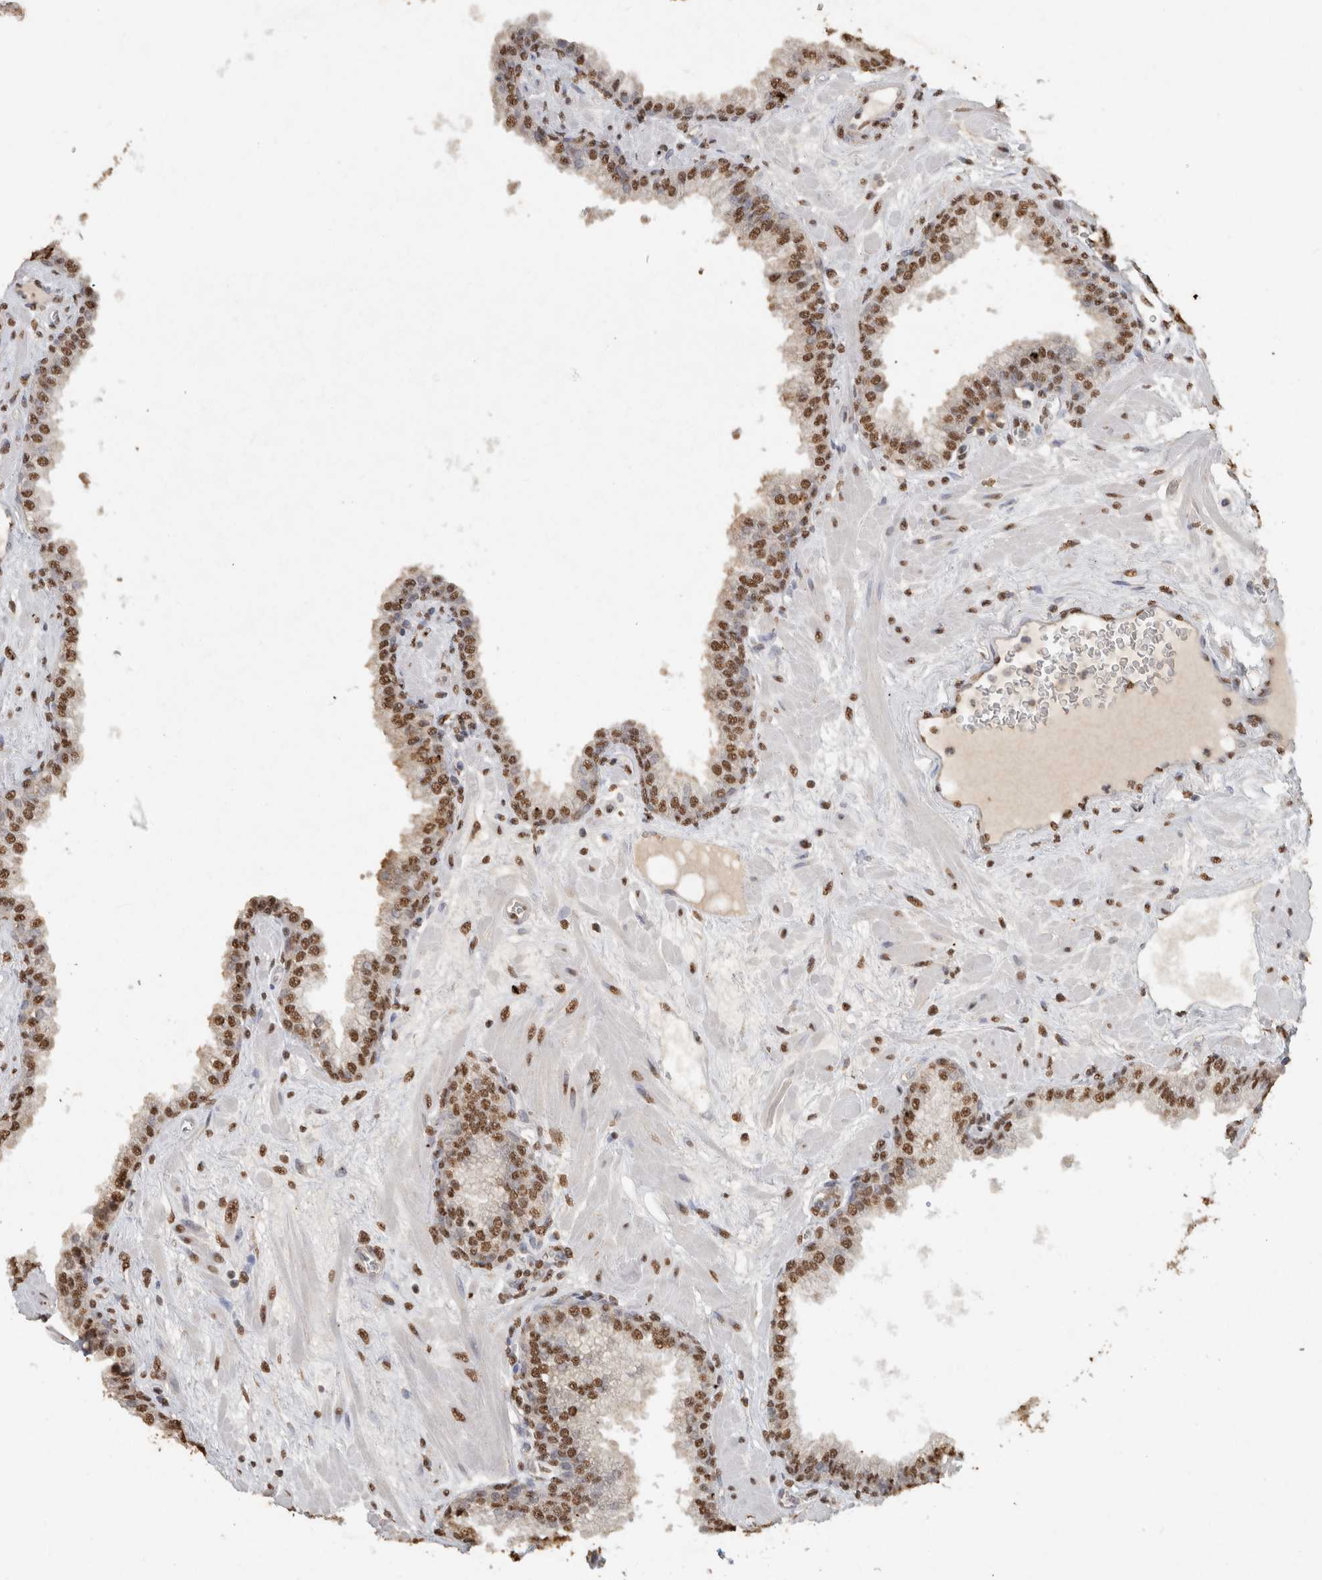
{"staining": {"intensity": "moderate", "quantity": ">75%", "location": "nuclear"}, "tissue": "prostate", "cell_type": "Glandular cells", "image_type": "normal", "snomed": [{"axis": "morphology", "description": "Normal tissue, NOS"}, {"axis": "morphology", "description": "Urothelial carcinoma, Low grade"}, {"axis": "topography", "description": "Urinary bladder"}, {"axis": "topography", "description": "Prostate"}], "caption": "Approximately >75% of glandular cells in normal prostate demonstrate moderate nuclear protein expression as visualized by brown immunohistochemical staining.", "gene": "HAND2", "patient": {"sex": "male", "age": 60}}